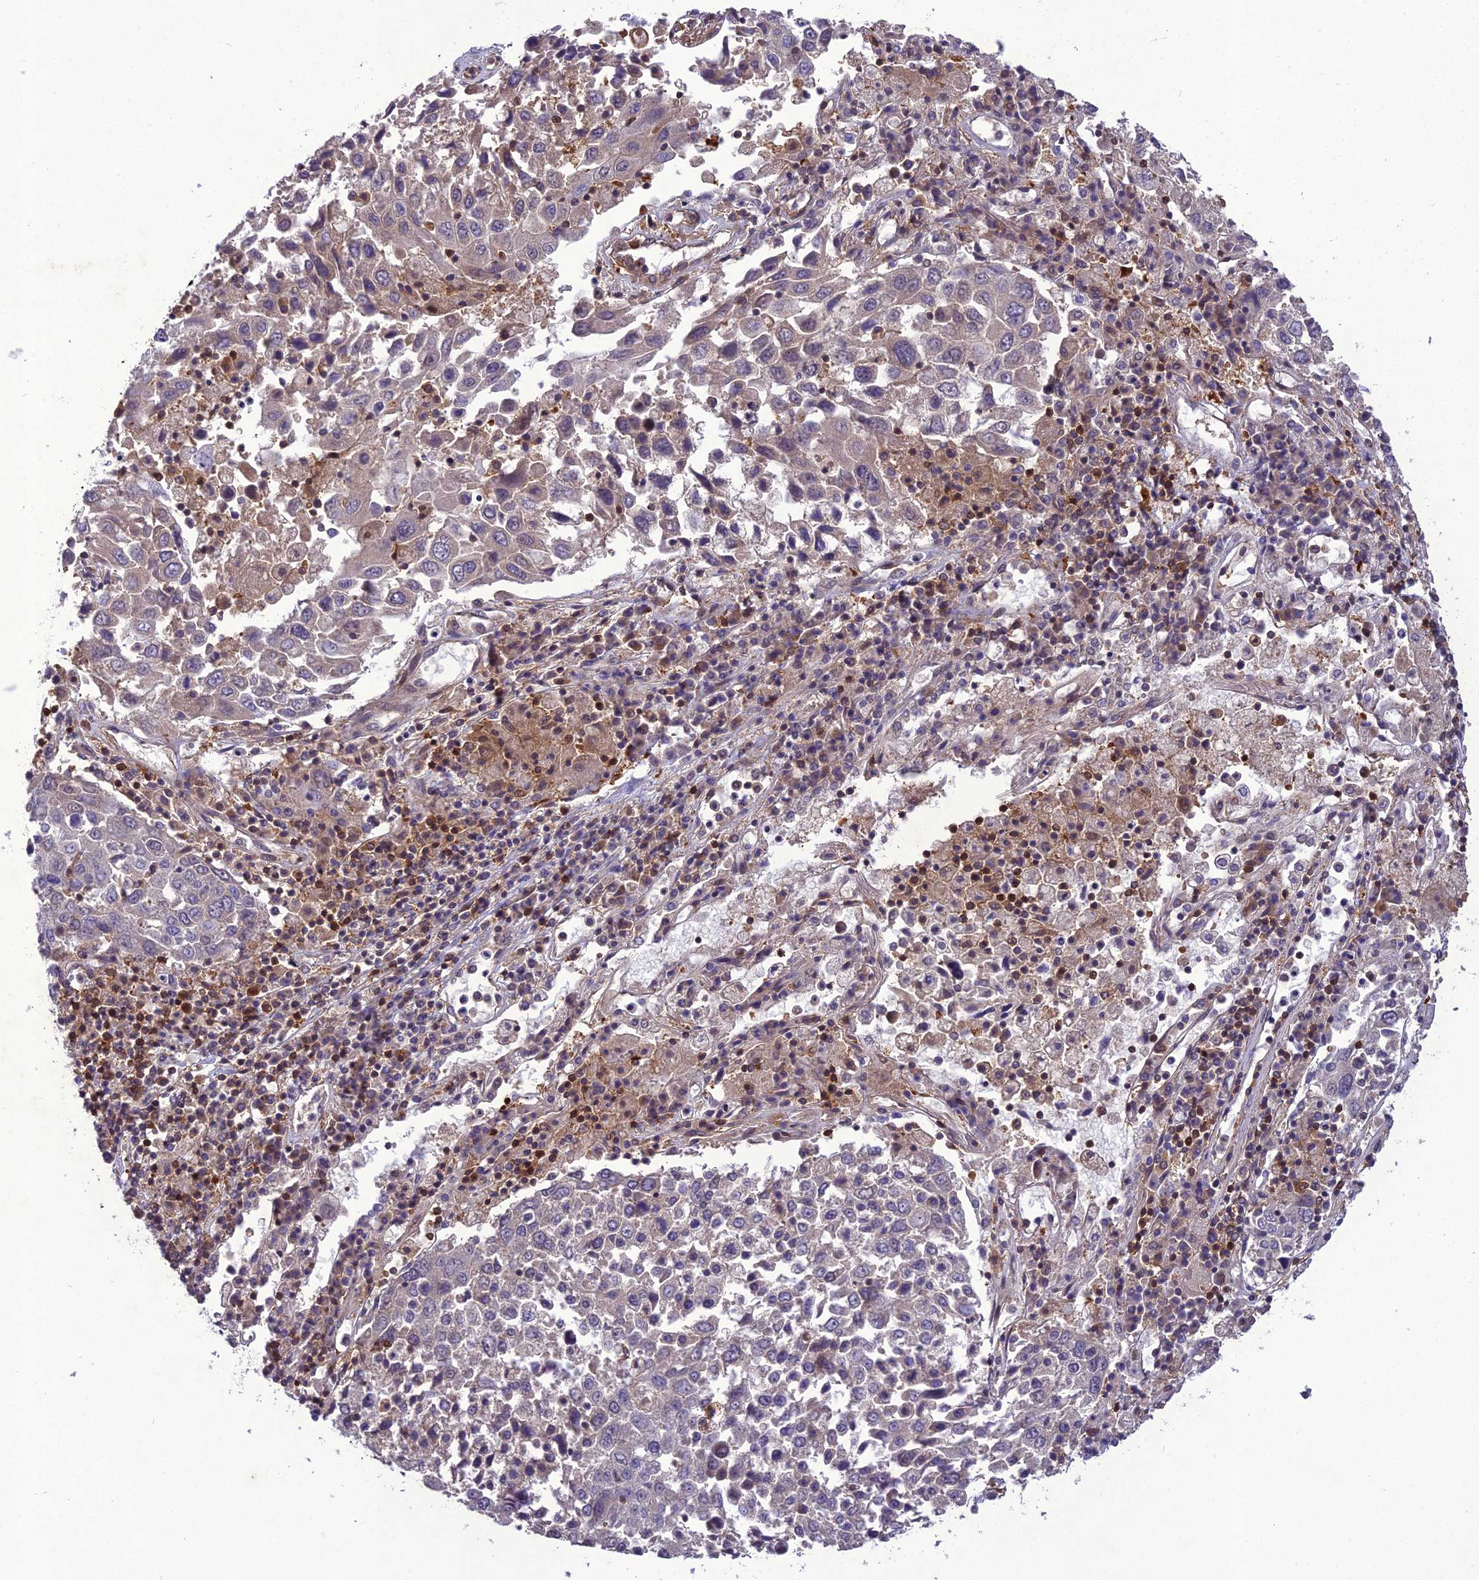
{"staining": {"intensity": "negative", "quantity": "none", "location": "none"}, "tissue": "lung cancer", "cell_type": "Tumor cells", "image_type": "cancer", "snomed": [{"axis": "morphology", "description": "Squamous cell carcinoma, NOS"}, {"axis": "topography", "description": "Lung"}], "caption": "Tumor cells show no significant positivity in squamous cell carcinoma (lung). The staining is performed using DAB (3,3'-diaminobenzidine) brown chromogen with nuclei counter-stained in using hematoxylin.", "gene": "GDF6", "patient": {"sex": "male", "age": 65}}